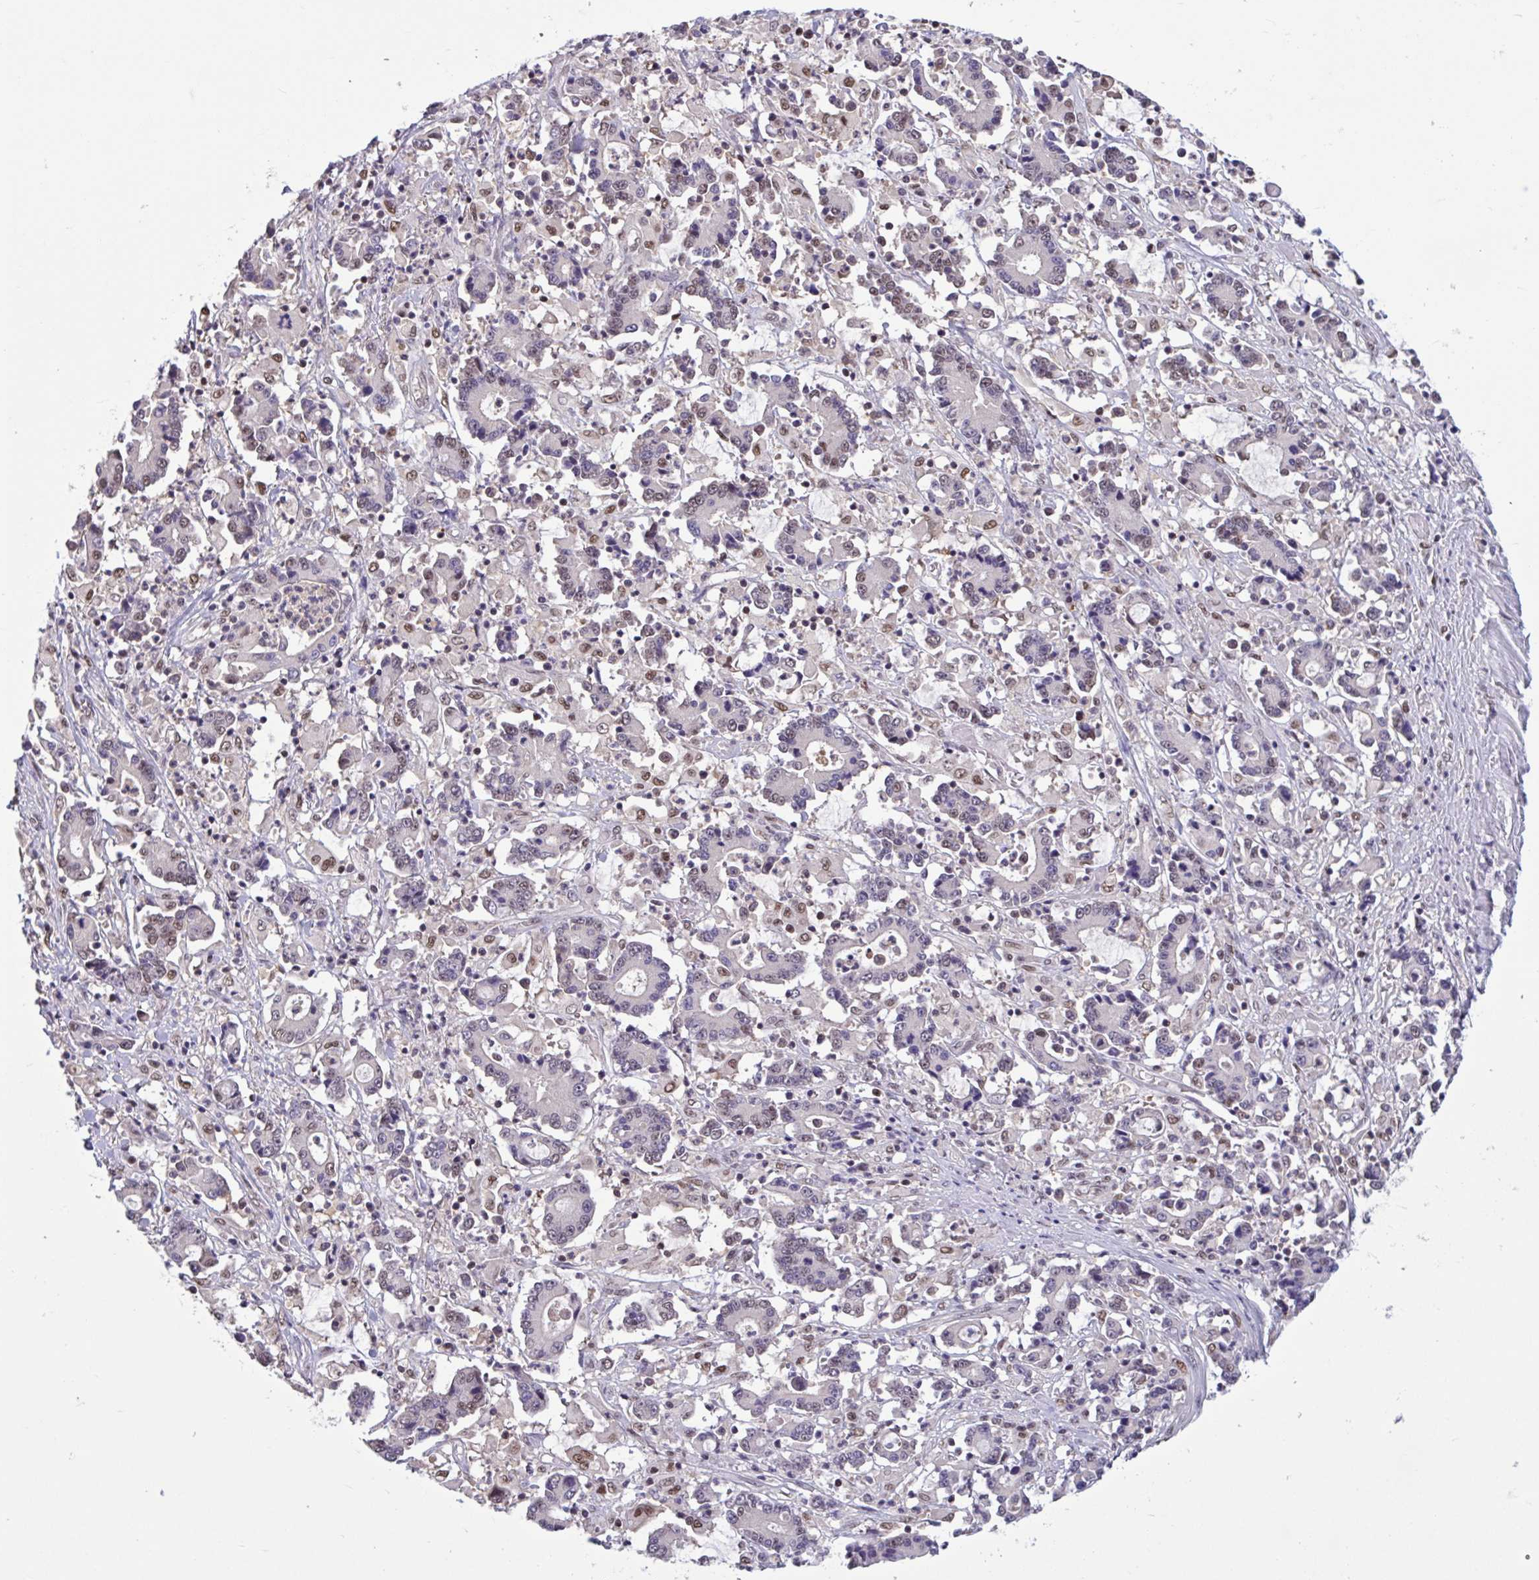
{"staining": {"intensity": "weak", "quantity": "<25%", "location": "nuclear"}, "tissue": "stomach cancer", "cell_type": "Tumor cells", "image_type": "cancer", "snomed": [{"axis": "morphology", "description": "Adenocarcinoma, NOS"}, {"axis": "topography", "description": "Stomach, upper"}], "caption": "Immunohistochemistry of human adenocarcinoma (stomach) reveals no staining in tumor cells. The staining was performed using DAB to visualize the protein expression in brown, while the nuclei were stained in blue with hematoxylin (Magnification: 20x).", "gene": "RBL1", "patient": {"sex": "male", "age": 68}}